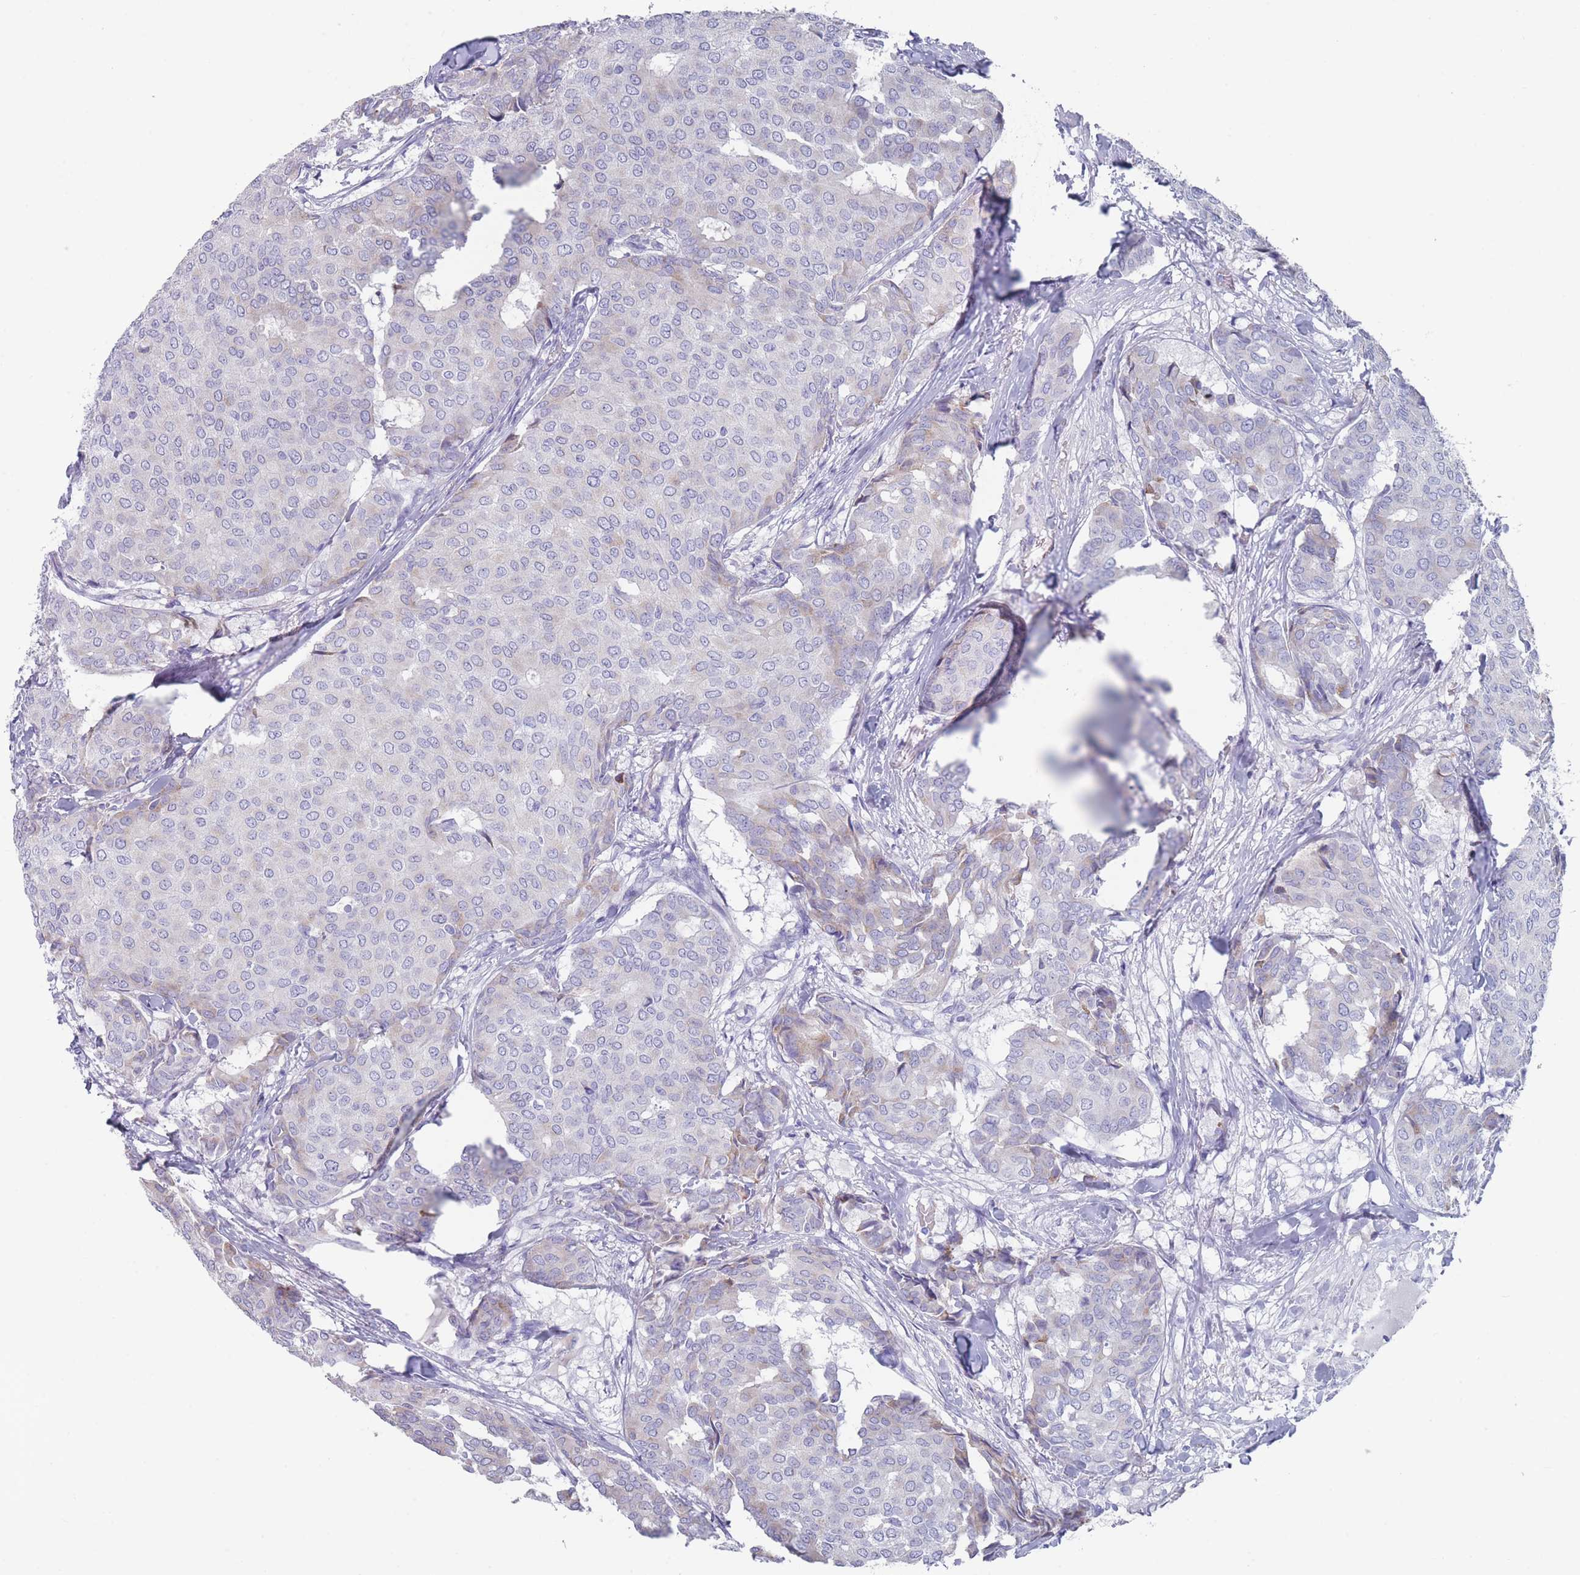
{"staining": {"intensity": "weak", "quantity": "<25%", "location": "cytoplasmic/membranous"}, "tissue": "breast cancer", "cell_type": "Tumor cells", "image_type": "cancer", "snomed": [{"axis": "morphology", "description": "Duct carcinoma"}, {"axis": "topography", "description": "Breast"}], "caption": "Tumor cells are negative for protein expression in human breast cancer (invasive ductal carcinoma).", "gene": "ST8SIA5", "patient": {"sex": "female", "age": 75}}